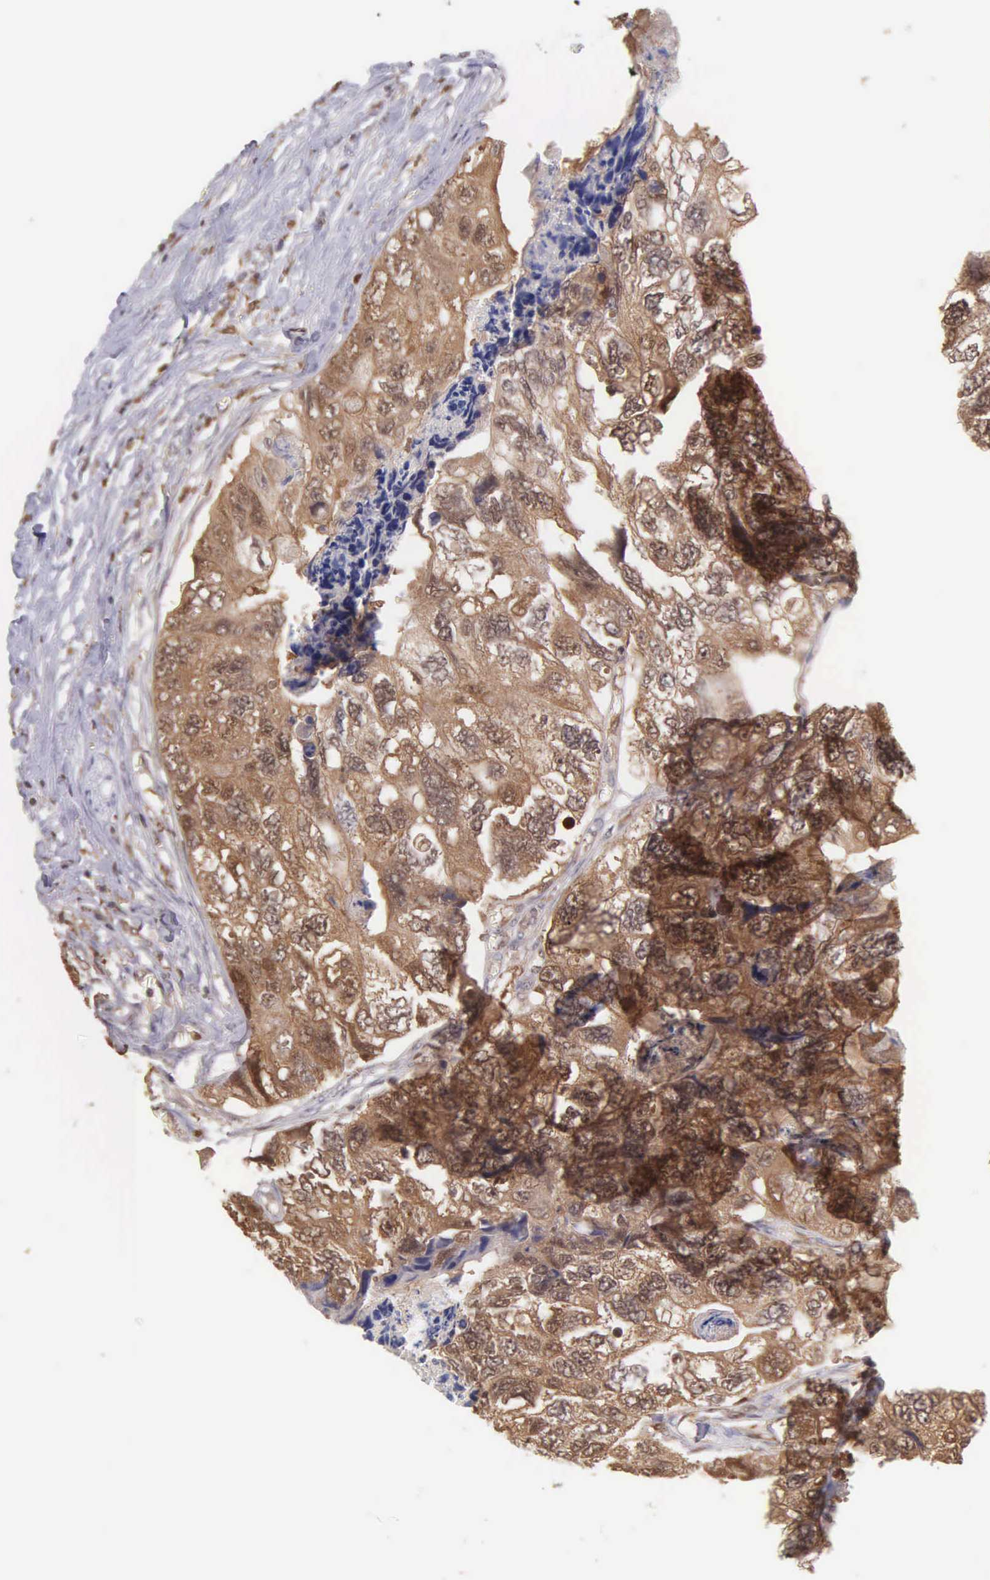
{"staining": {"intensity": "strong", "quantity": ">75%", "location": "cytoplasmic/membranous"}, "tissue": "colorectal cancer", "cell_type": "Tumor cells", "image_type": "cancer", "snomed": [{"axis": "morphology", "description": "Adenocarcinoma, NOS"}, {"axis": "topography", "description": "Rectum"}], "caption": "Adenocarcinoma (colorectal) stained with DAB immunohistochemistry exhibits high levels of strong cytoplasmic/membranous expression in approximately >75% of tumor cells.", "gene": "BID", "patient": {"sex": "female", "age": 82}}